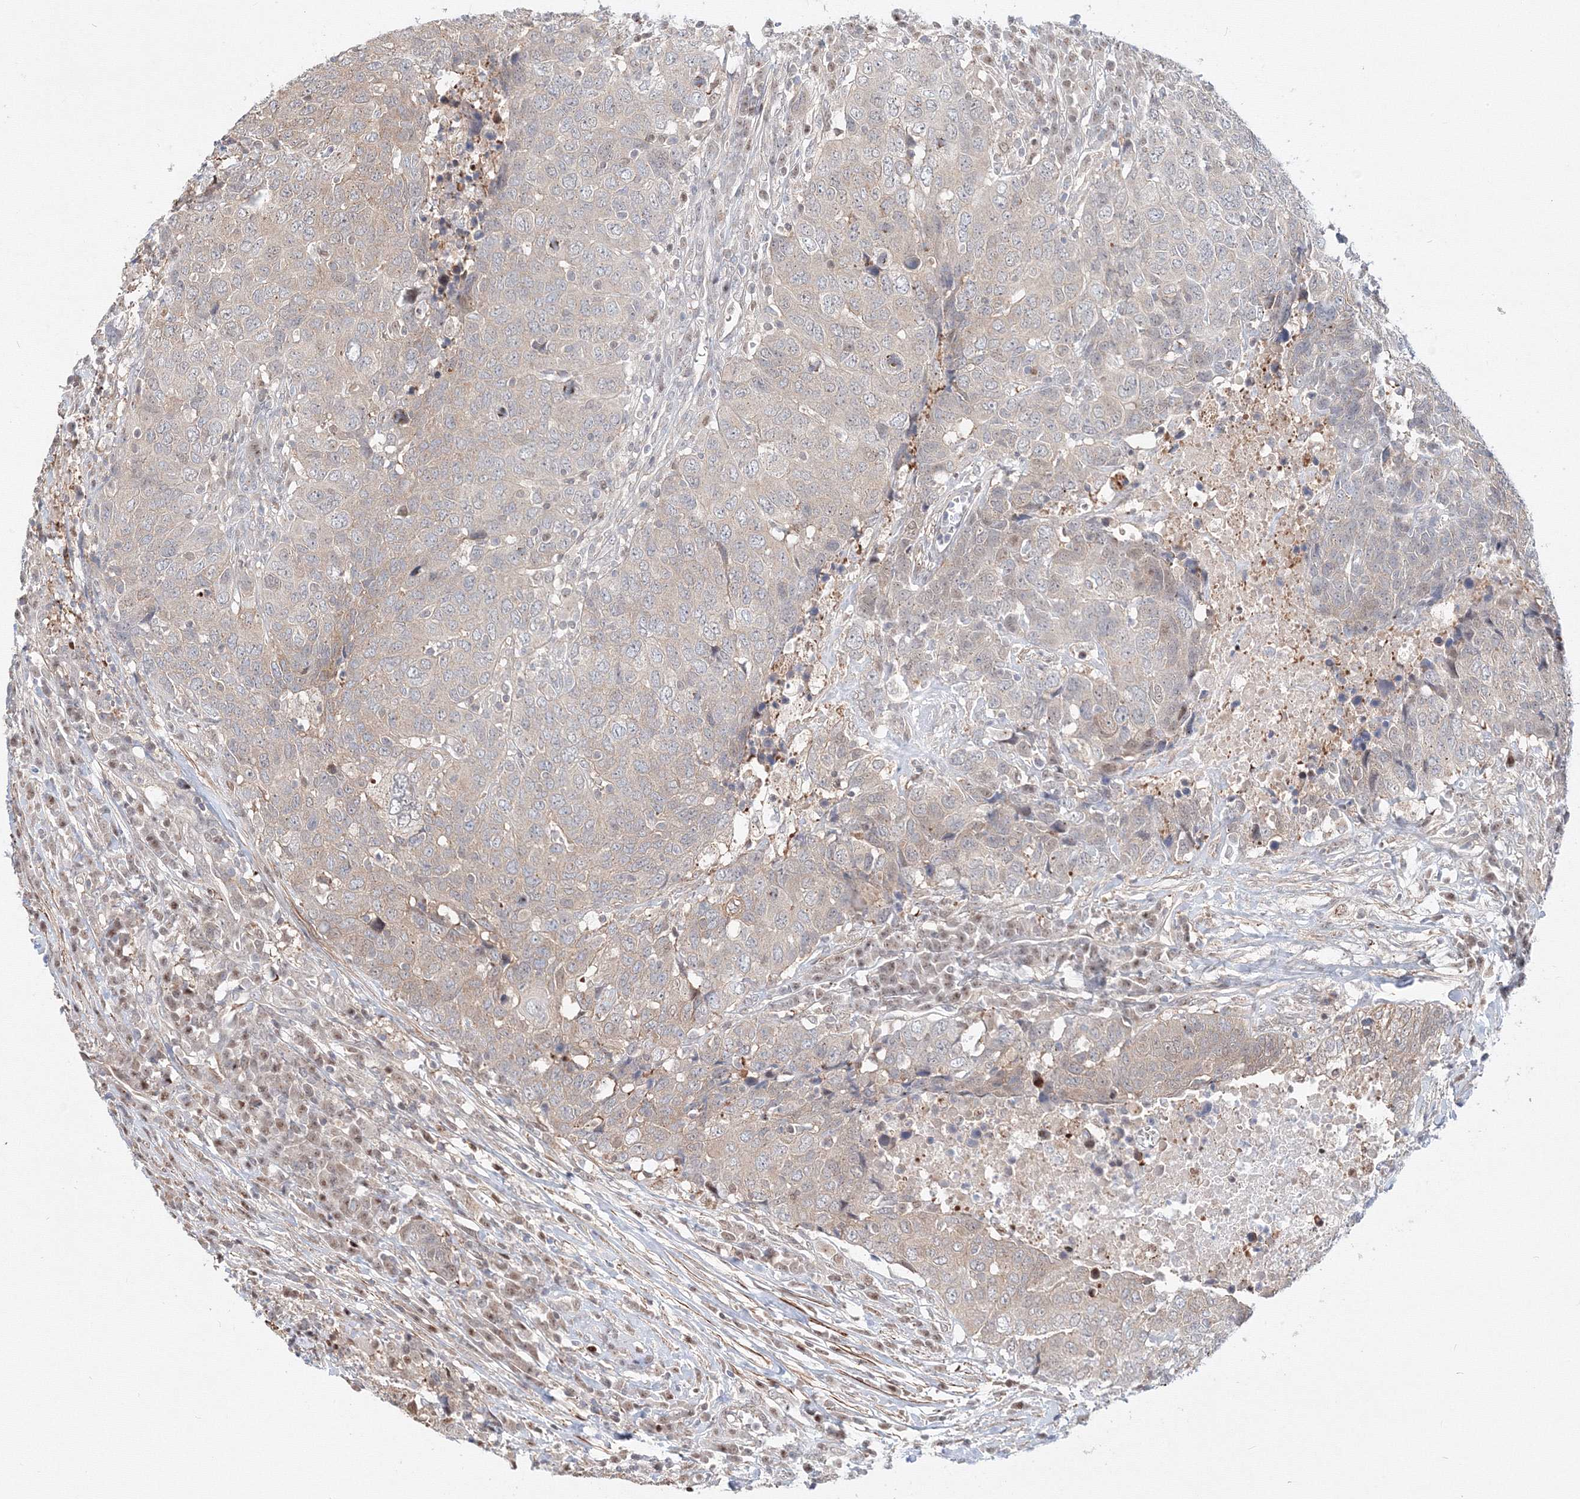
{"staining": {"intensity": "weak", "quantity": "<25%", "location": "cytoplasmic/membranous"}, "tissue": "head and neck cancer", "cell_type": "Tumor cells", "image_type": "cancer", "snomed": [{"axis": "morphology", "description": "Squamous cell carcinoma, NOS"}, {"axis": "topography", "description": "Head-Neck"}], "caption": "Immunohistochemistry of human head and neck cancer (squamous cell carcinoma) shows no positivity in tumor cells. (Immunohistochemistry, brightfield microscopy, high magnification).", "gene": "ARHGAP21", "patient": {"sex": "male", "age": 66}}